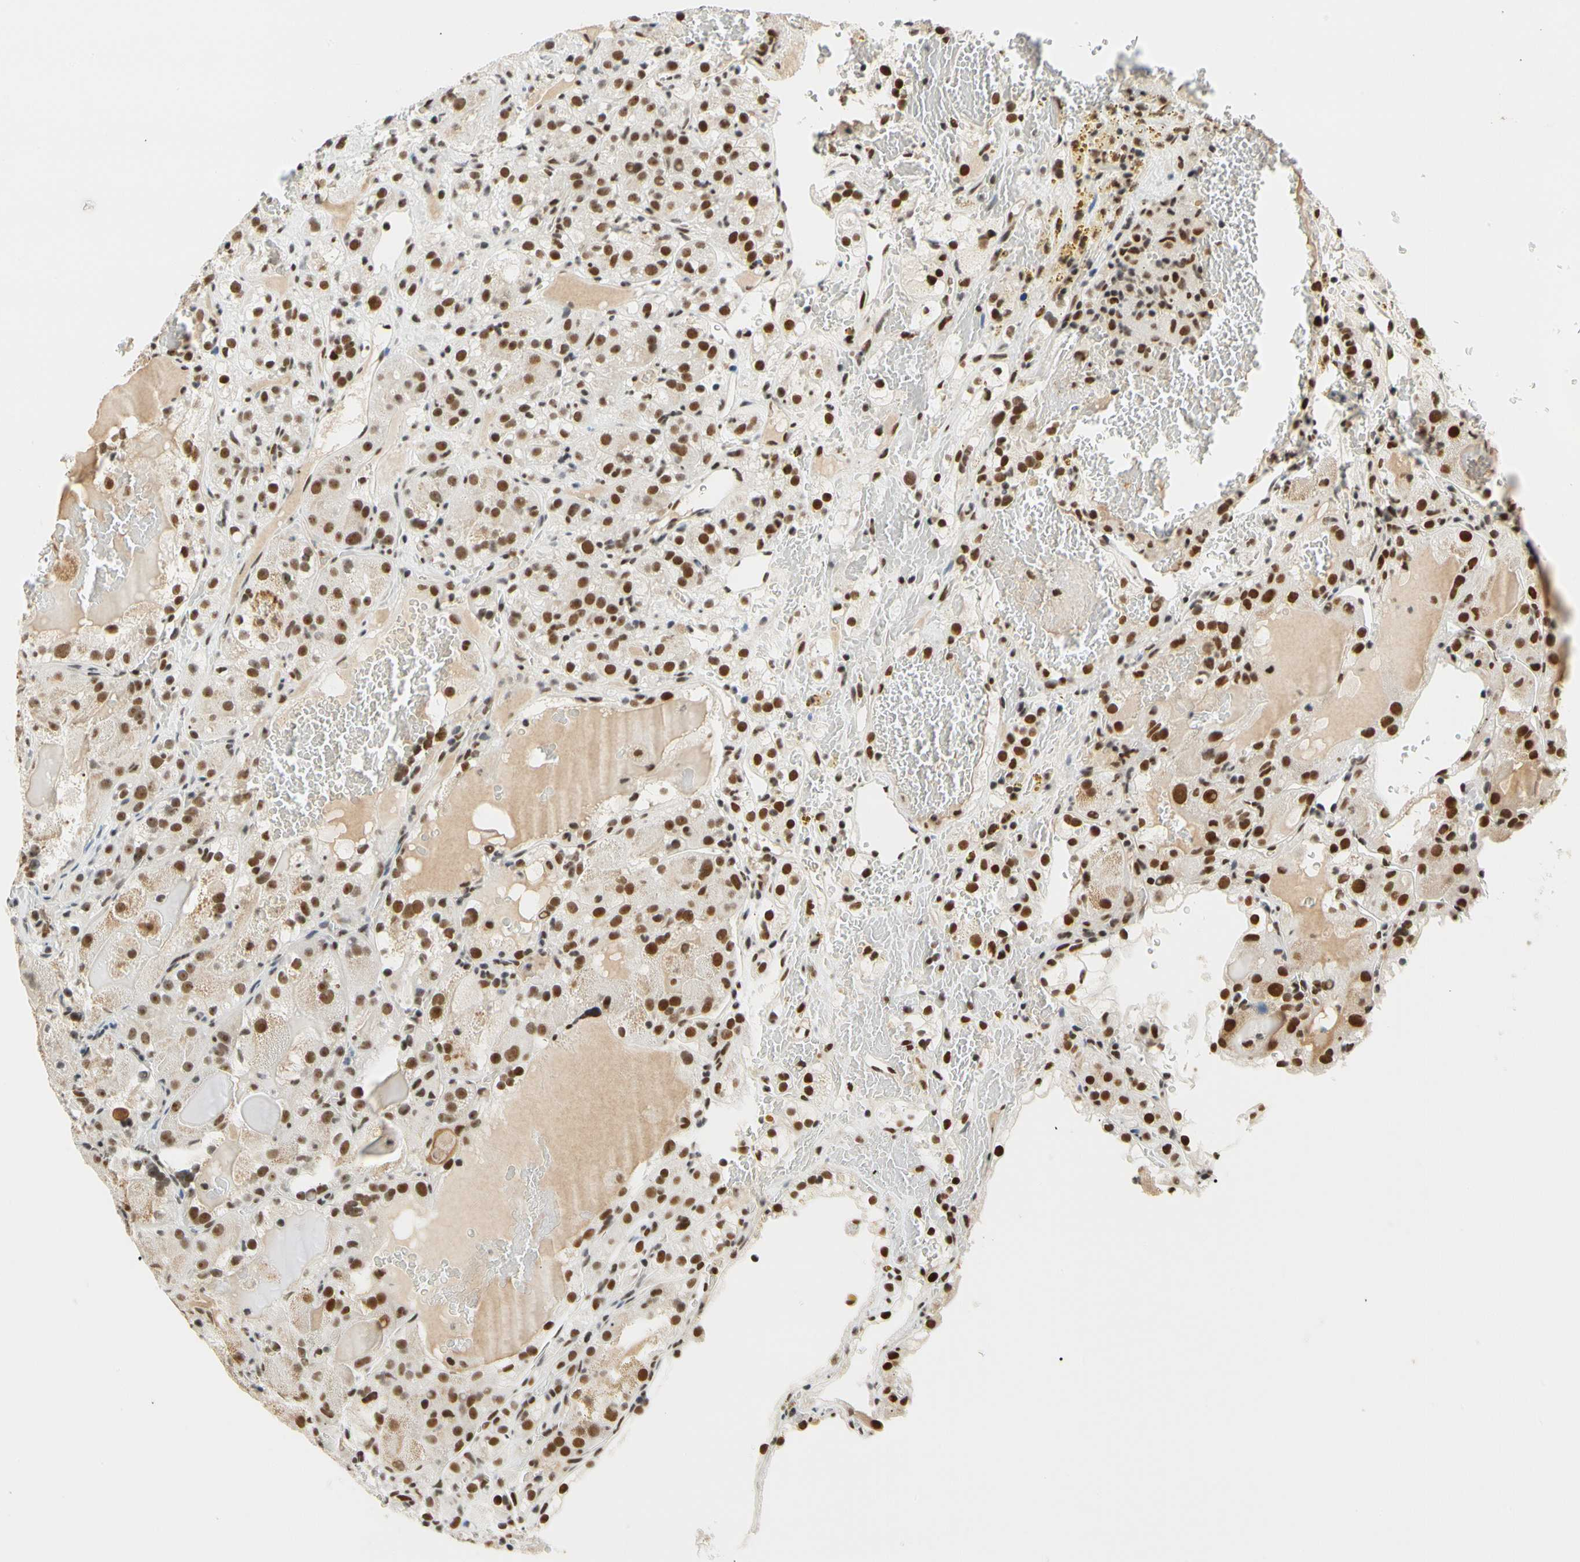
{"staining": {"intensity": "strong", "quantity": ">75%", "location": "nuclear"}, "tissue": "renal cancer", "cell_type": "Tumor cells", "image_type": "cancer", "snomed": [{"axis": "morphology", "description": "Normal tissue, NOS"}, {"axis": "morphology", "description": "Adenocarcinoma, NOS"}, {"axis": "topography", "description": "Kidney"}], "caption": "Immunohistochemical staining of renal cancer reveals high levels of strong nuclear protein staining in about >75% of tumor cells.", "gene": "ZSCAN16", "patient": {"sex": "male", "age": 61}}